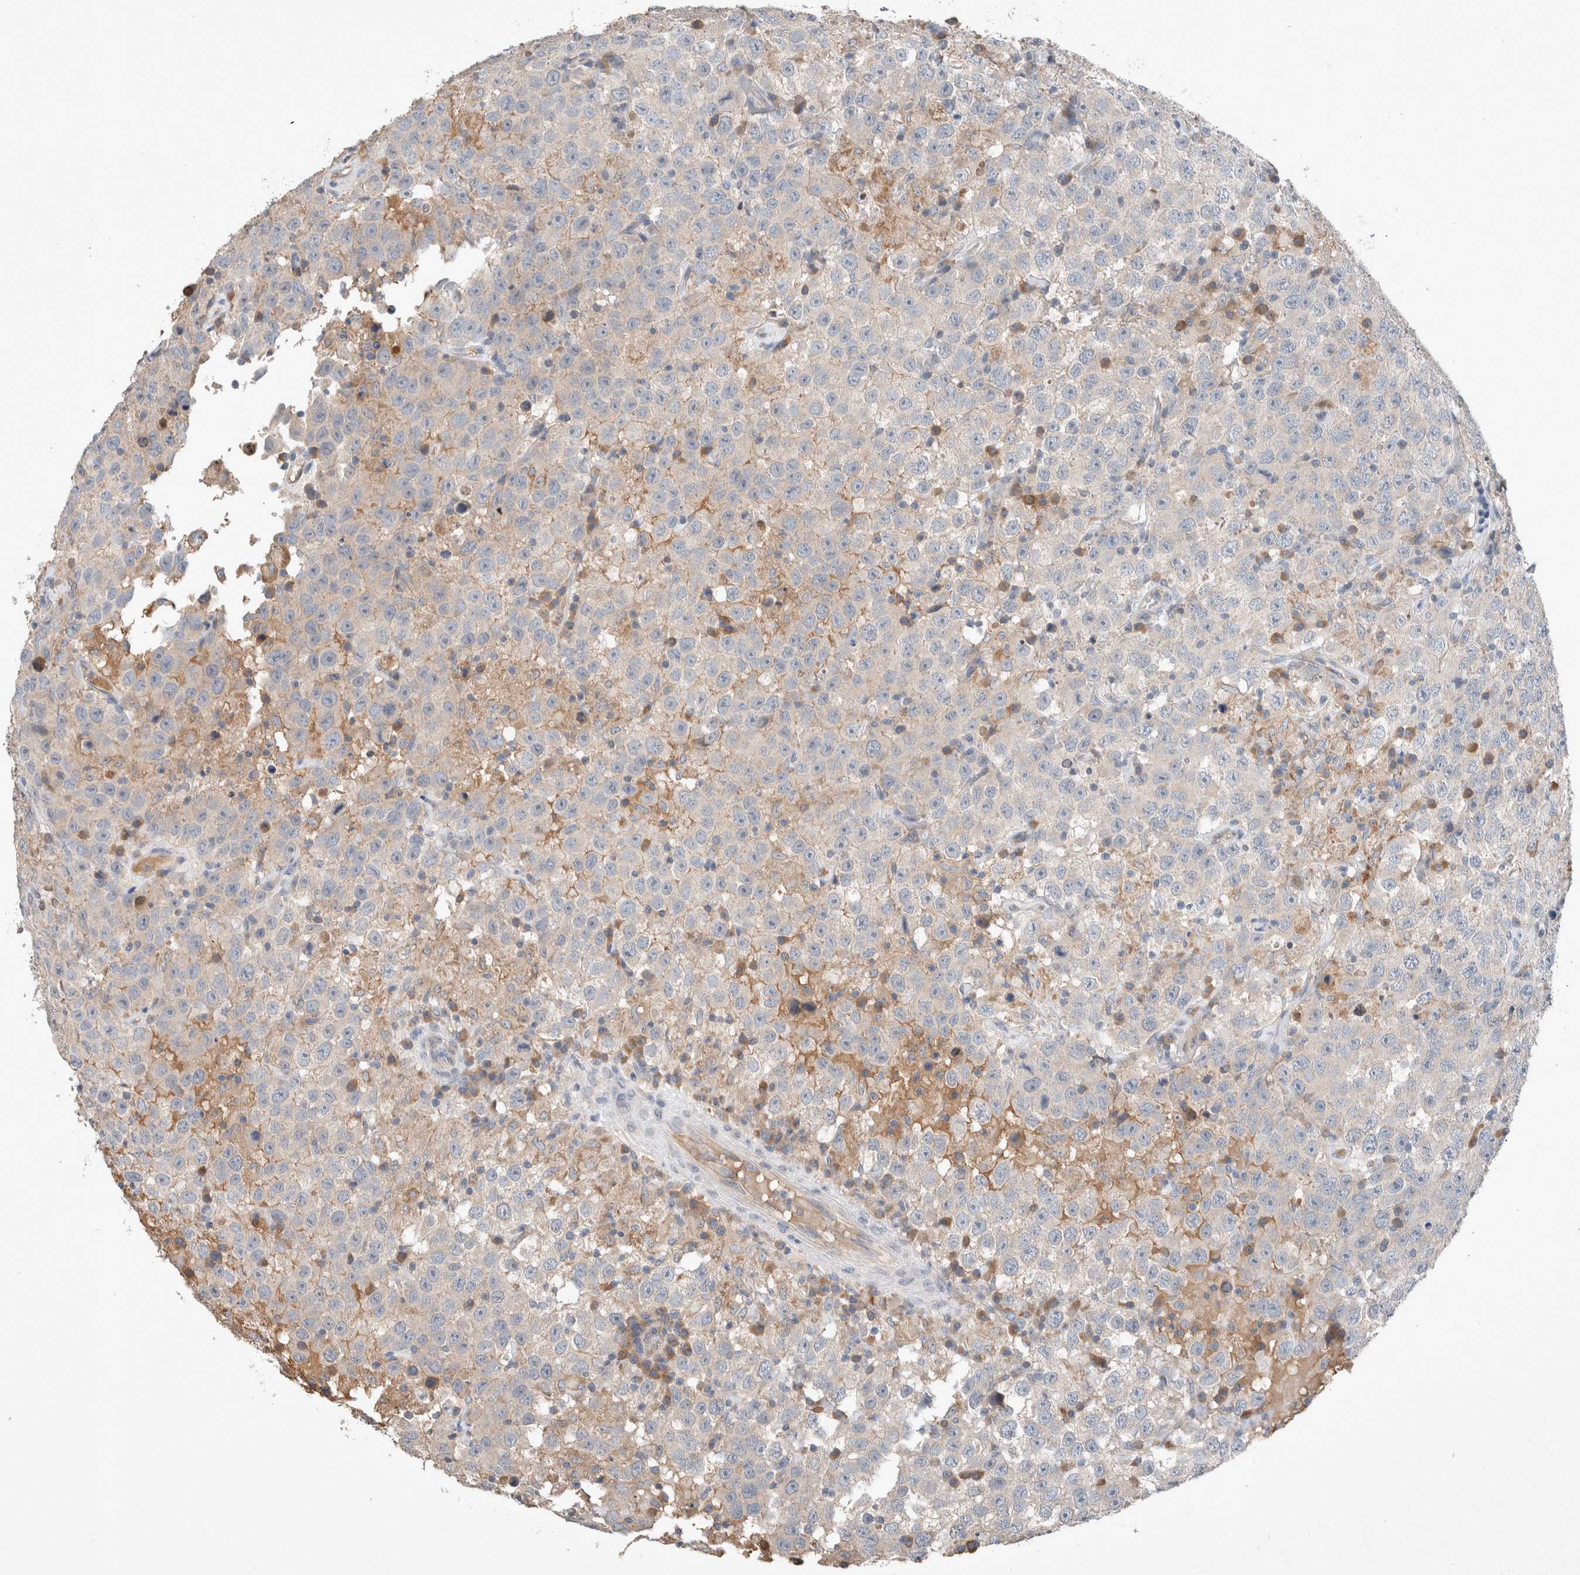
{"staining": {"intensity": "negative", "quantity": "none", "location": "none"}, "tissue": "testis cancer", "cell_type": "Tumor cells", "image_type": "cancer", "snomed": [{"axis": "morphology", "description": "Seminoma, NOS"}, {"axis": "topography", "description": "Testis"}], "caption": "Protein analysis of testis cancer (seminoma) demonstrates no significant positivity in tumor cells.", "gene": "UGCG", "patient": {"sex": "male", "age": 41}}